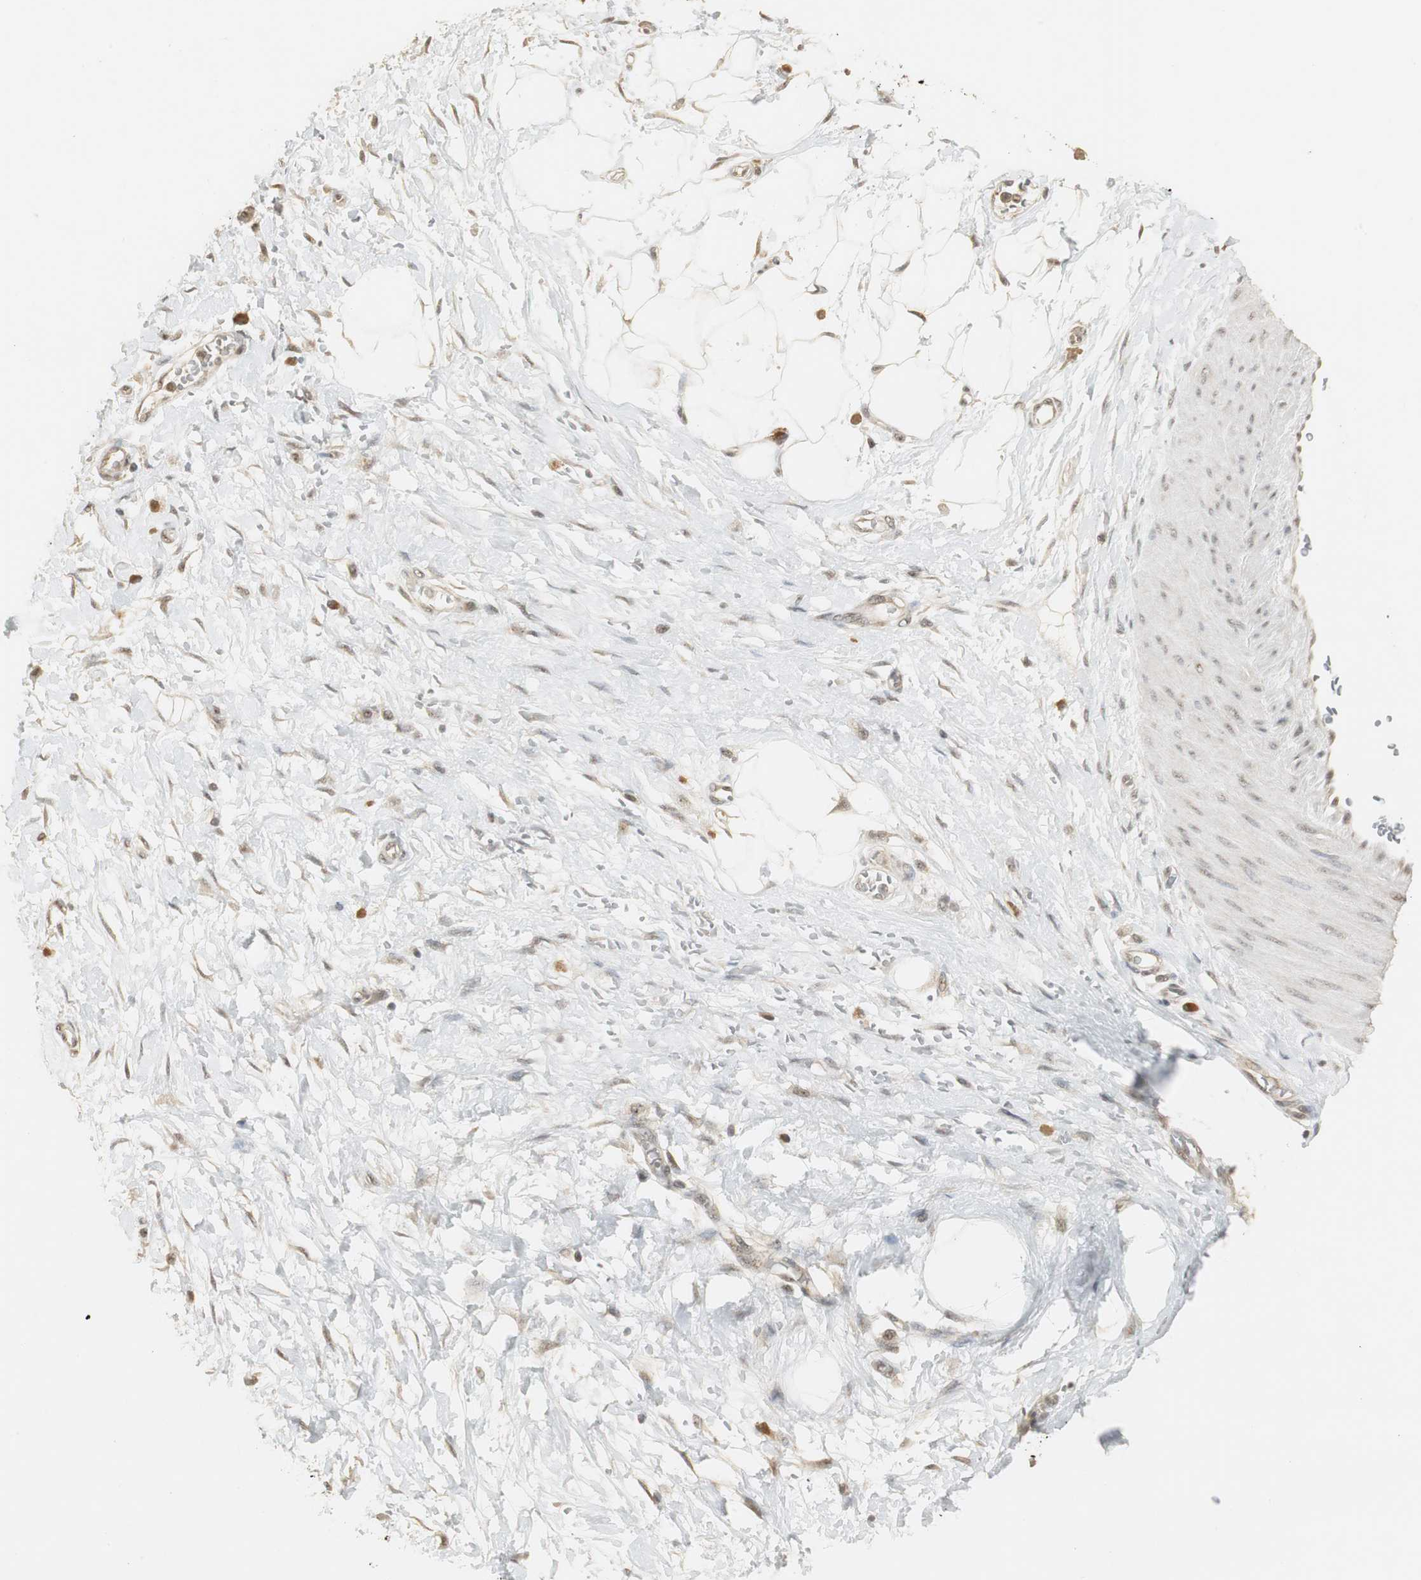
{"staining": {"intensity": "weak", "quantity": "25%-75%", "location": "cytoplasmic/membranous"}, "tissue": "adipose tissue", "cell_type": "Adipocytes", "image_type": "normal", "snomed": [{"axis": "morphology", "description": "Normal tissue, NOS"}, {"axis": "morphology", "description": "Urothelial carcinoma, High grade"}, {"axis": "topography", "description": "Vascular tissue"}, {"axis": "topography", "description": "Urinary bladder"}], "caption": "This micrograph shows immunohistochemistry (IHC) staining of unremarkable human adipose tissue, with low weak cytoplasmic/membranous expression in about 25%-75% of adipocytes.", "gene": "ELOA", "patient": {"sex": "female", "age": 56}}